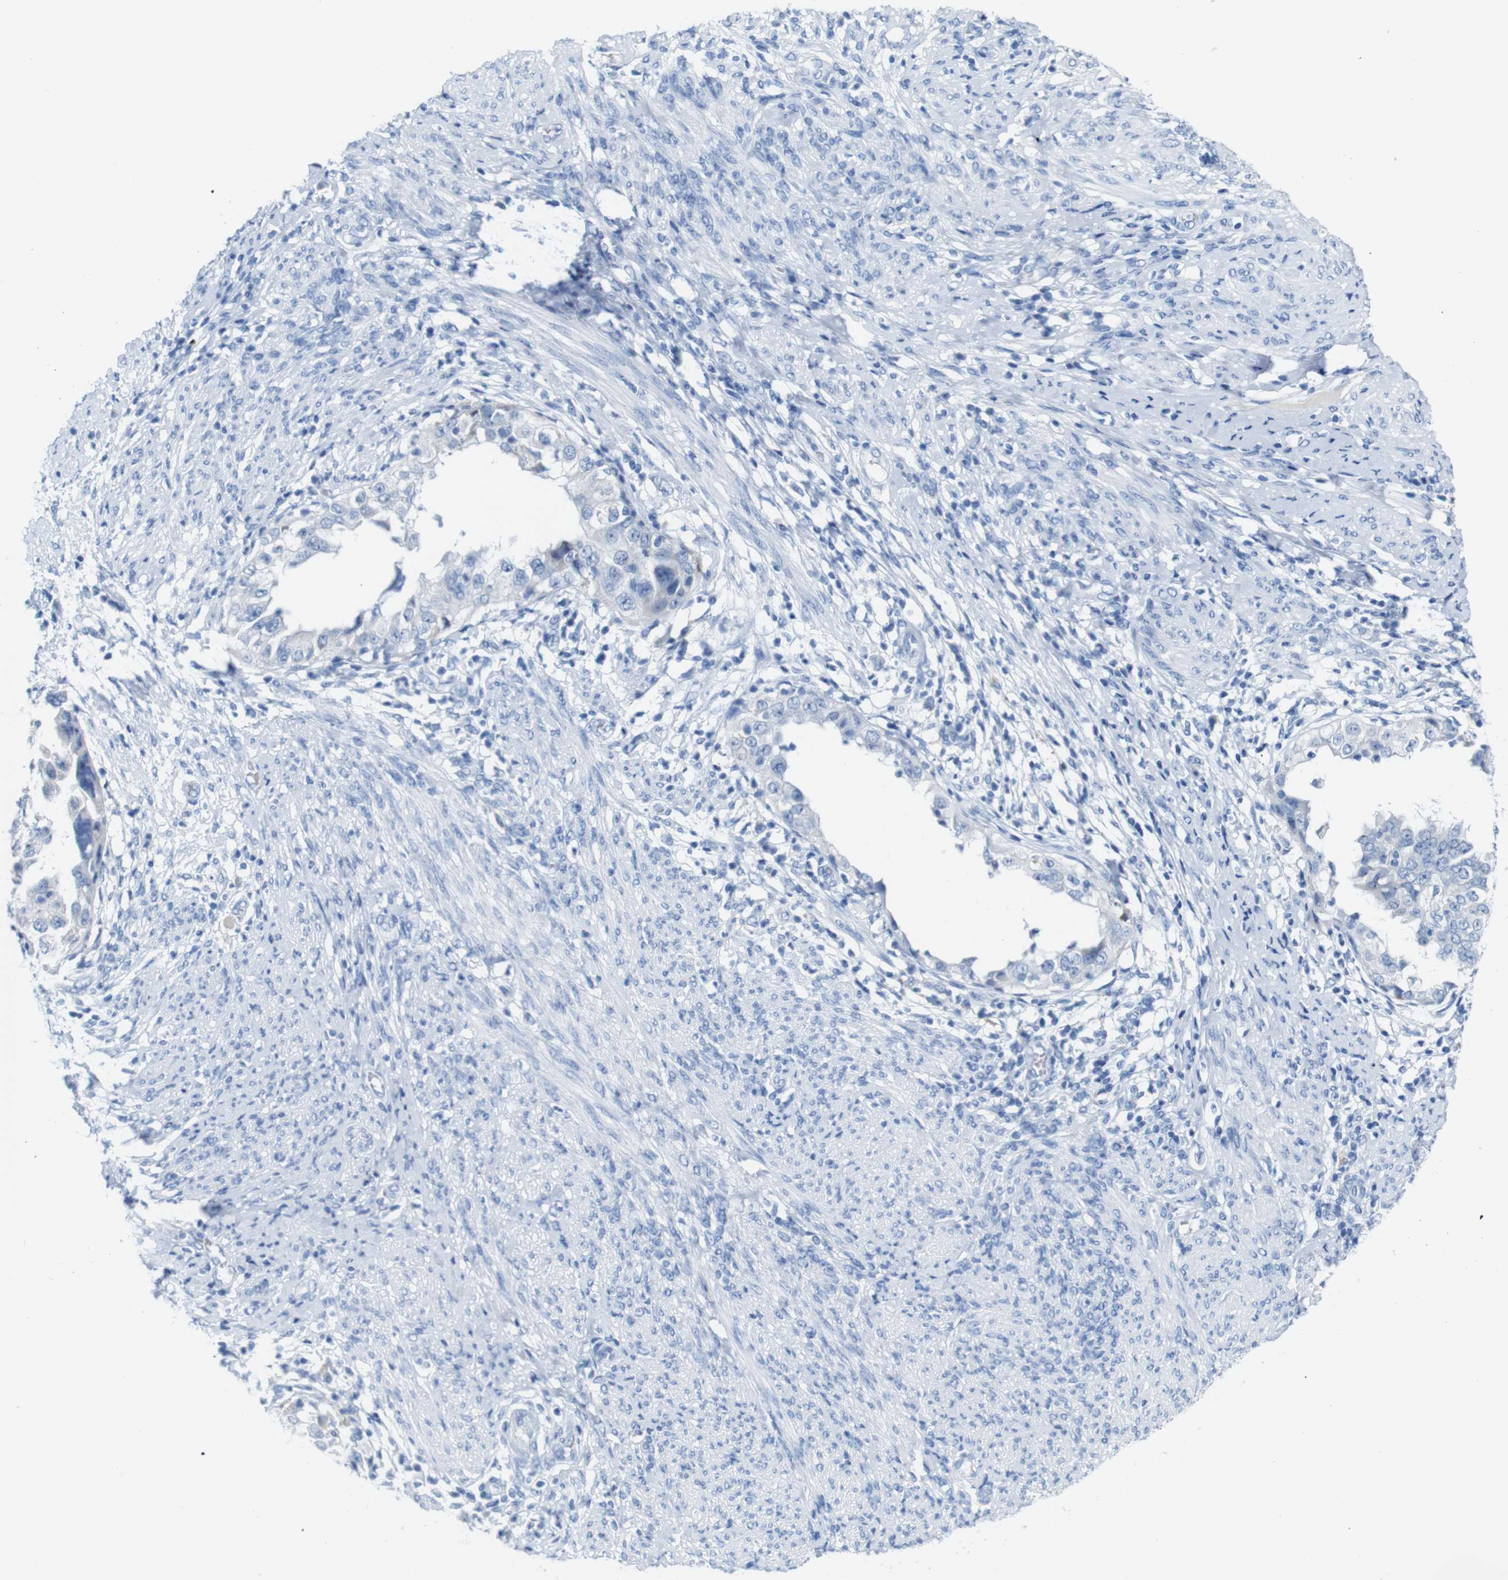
{"staining": {"intensity": "negative", "quantity": "none", "location": "none"}, "tissue": "endometrial cancer", "cell_type": "Tumor cells", "image_type": "cancer", "snomed": [{"axis": "morphology", "description": "Adenocarcinoma, NOS"}, {"axis": "topography", "description": "Endometrium"}], "caption": "Image shows no protein positivity in tumor cells of adenocarcinoma (endometrial) tissue. The staining is performed using DAB (3,3'-diaminobenzidine) brown chromogen with nuclei counter-stained in using hematoxylin.", "gene": "IGSF8", "patient": {"sex": "female", "age": 85}}